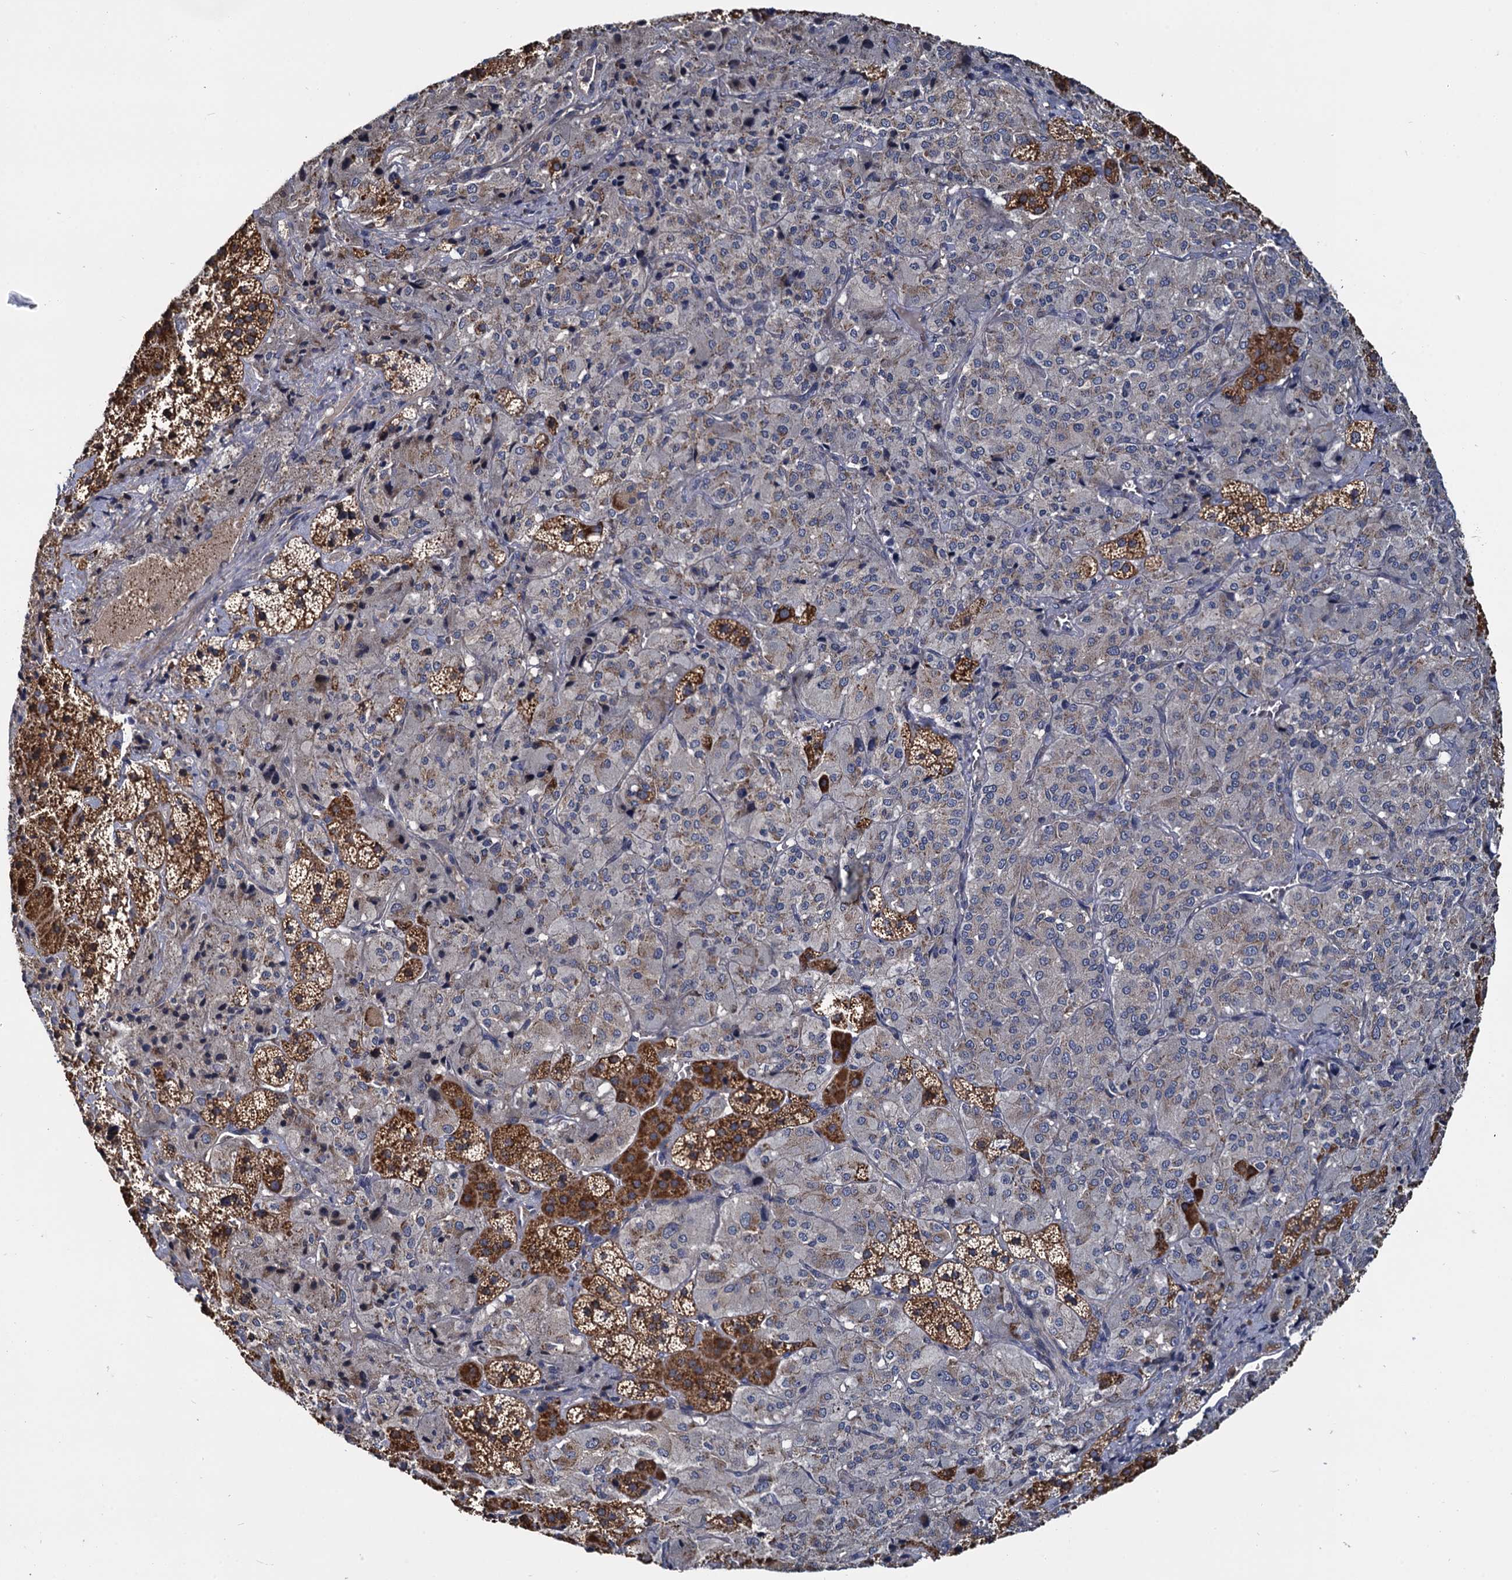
{"staining": {"intensity": "moderate", "quantity": "25%-75%", "location": "cytoplasmic/membranous"}, "tissue": "adrenal gland", "cell_type": "Glandular cells", "image_type": "normal", "snomed": [{"axis": "morphology", "description": "Normal tissue, NOS"}, {"axis": "topography", "description": "Adrenal gland"}], "caption": "Adrenal gland stained with immunohistochemistry exhibits moderate cytoplasmic/membranous expression in approximately 25%-75% of glandular cells.", "gene": "CEP192", "patient": {"sex": "female", "age": 44}}